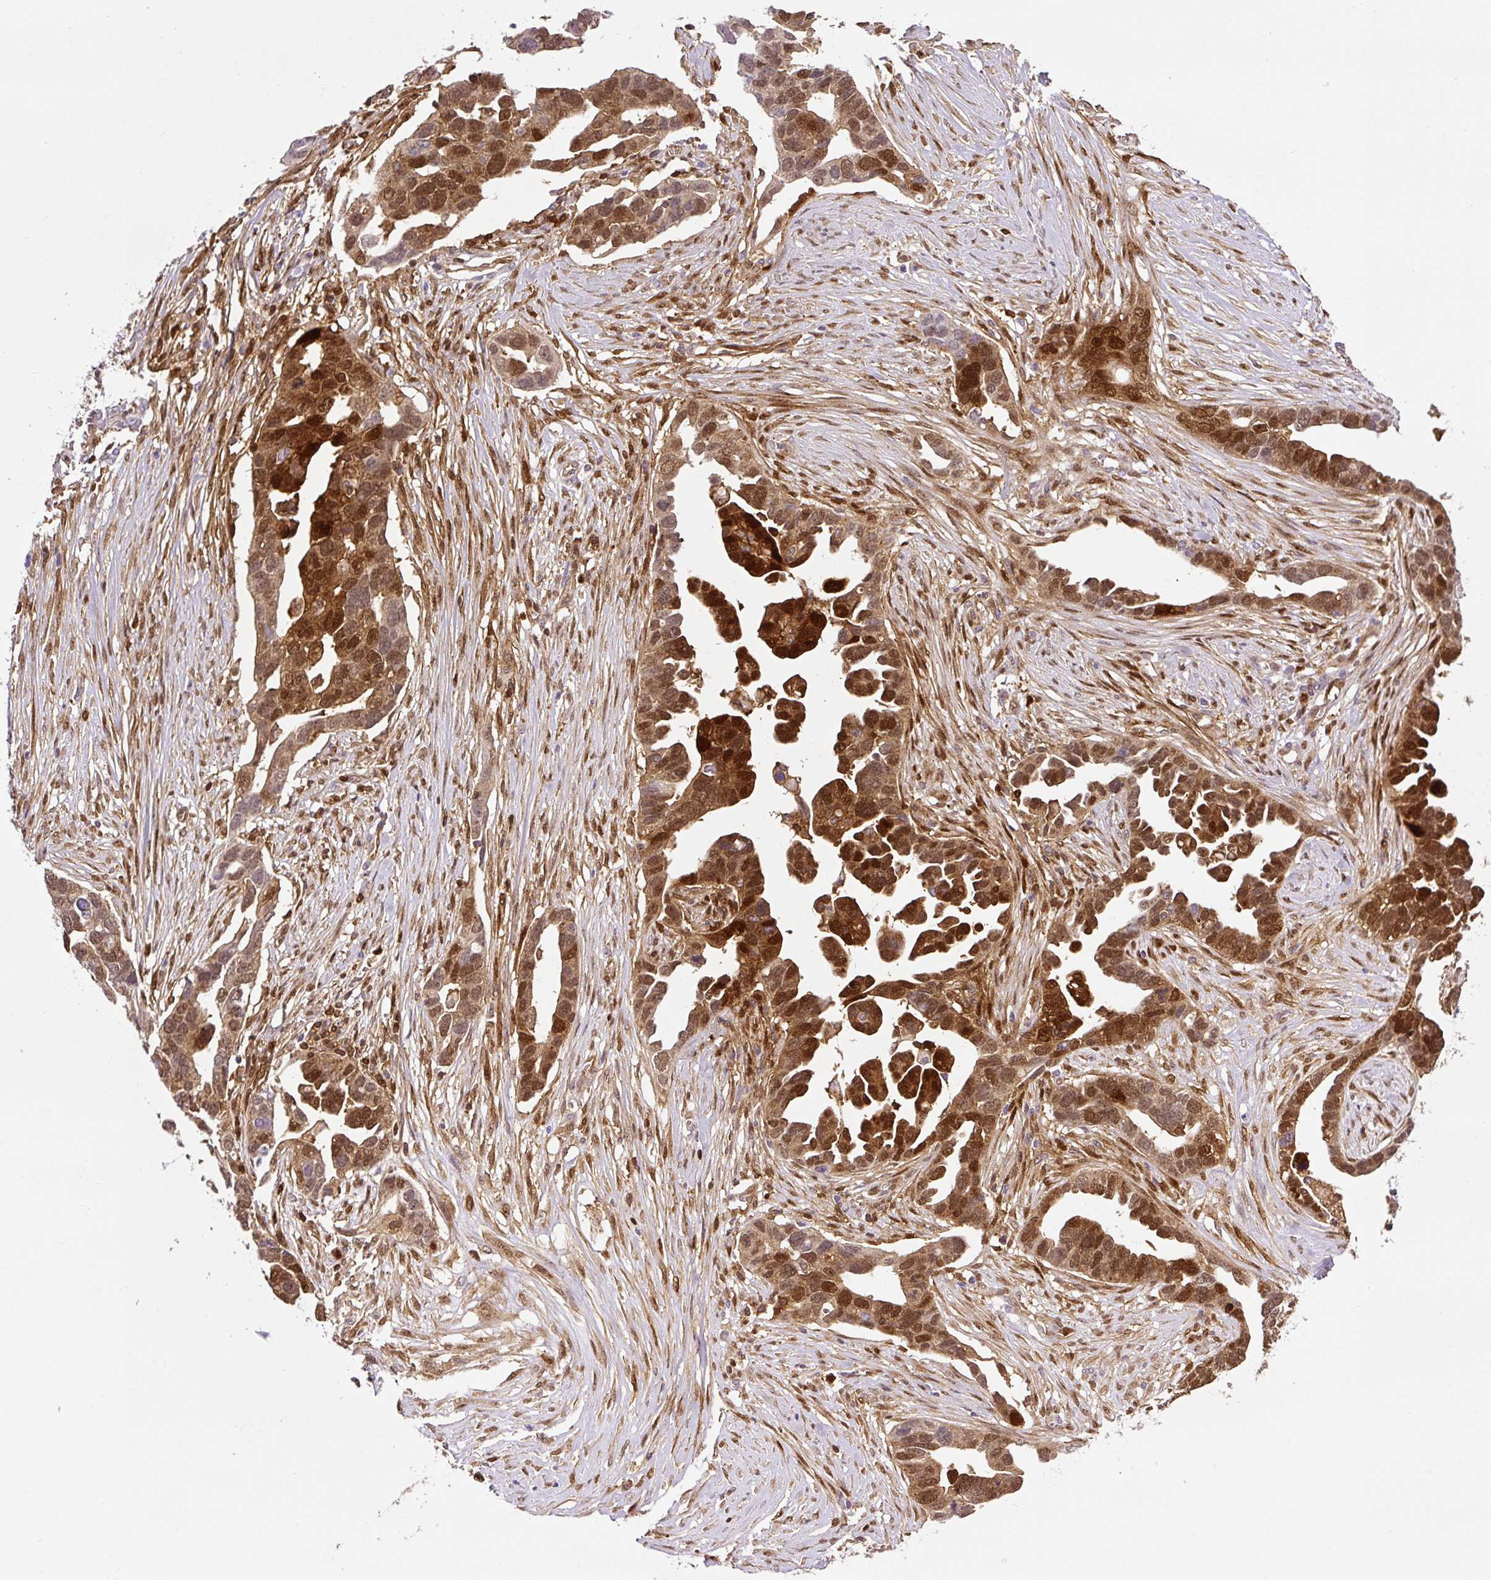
{"staining": {"intensity": "moderate", "quantity": ">75%", "location": "cytoplasmic/membranous,nuclear"}, "tissue": "ovarian cancer", "cell_type": "Tumor cells", "image_type": "cancer", "snomed": [{"axis": "morphology", "description": "Cystadenocarcinoma, serous, NOS"}, {"axis": "topography", "description": "Ovary"}], "caption": "A brown stain highlights moderate cytoplasmic/membranous and nuclear staining of a protein in human serous cystadenocarcinoma (ovarian) tumor cells. (DAB = brown stain, brightfield microscopy at high magnification).", "gene": "ANXA1", "patient": {"sex": "female", "age": 54}}